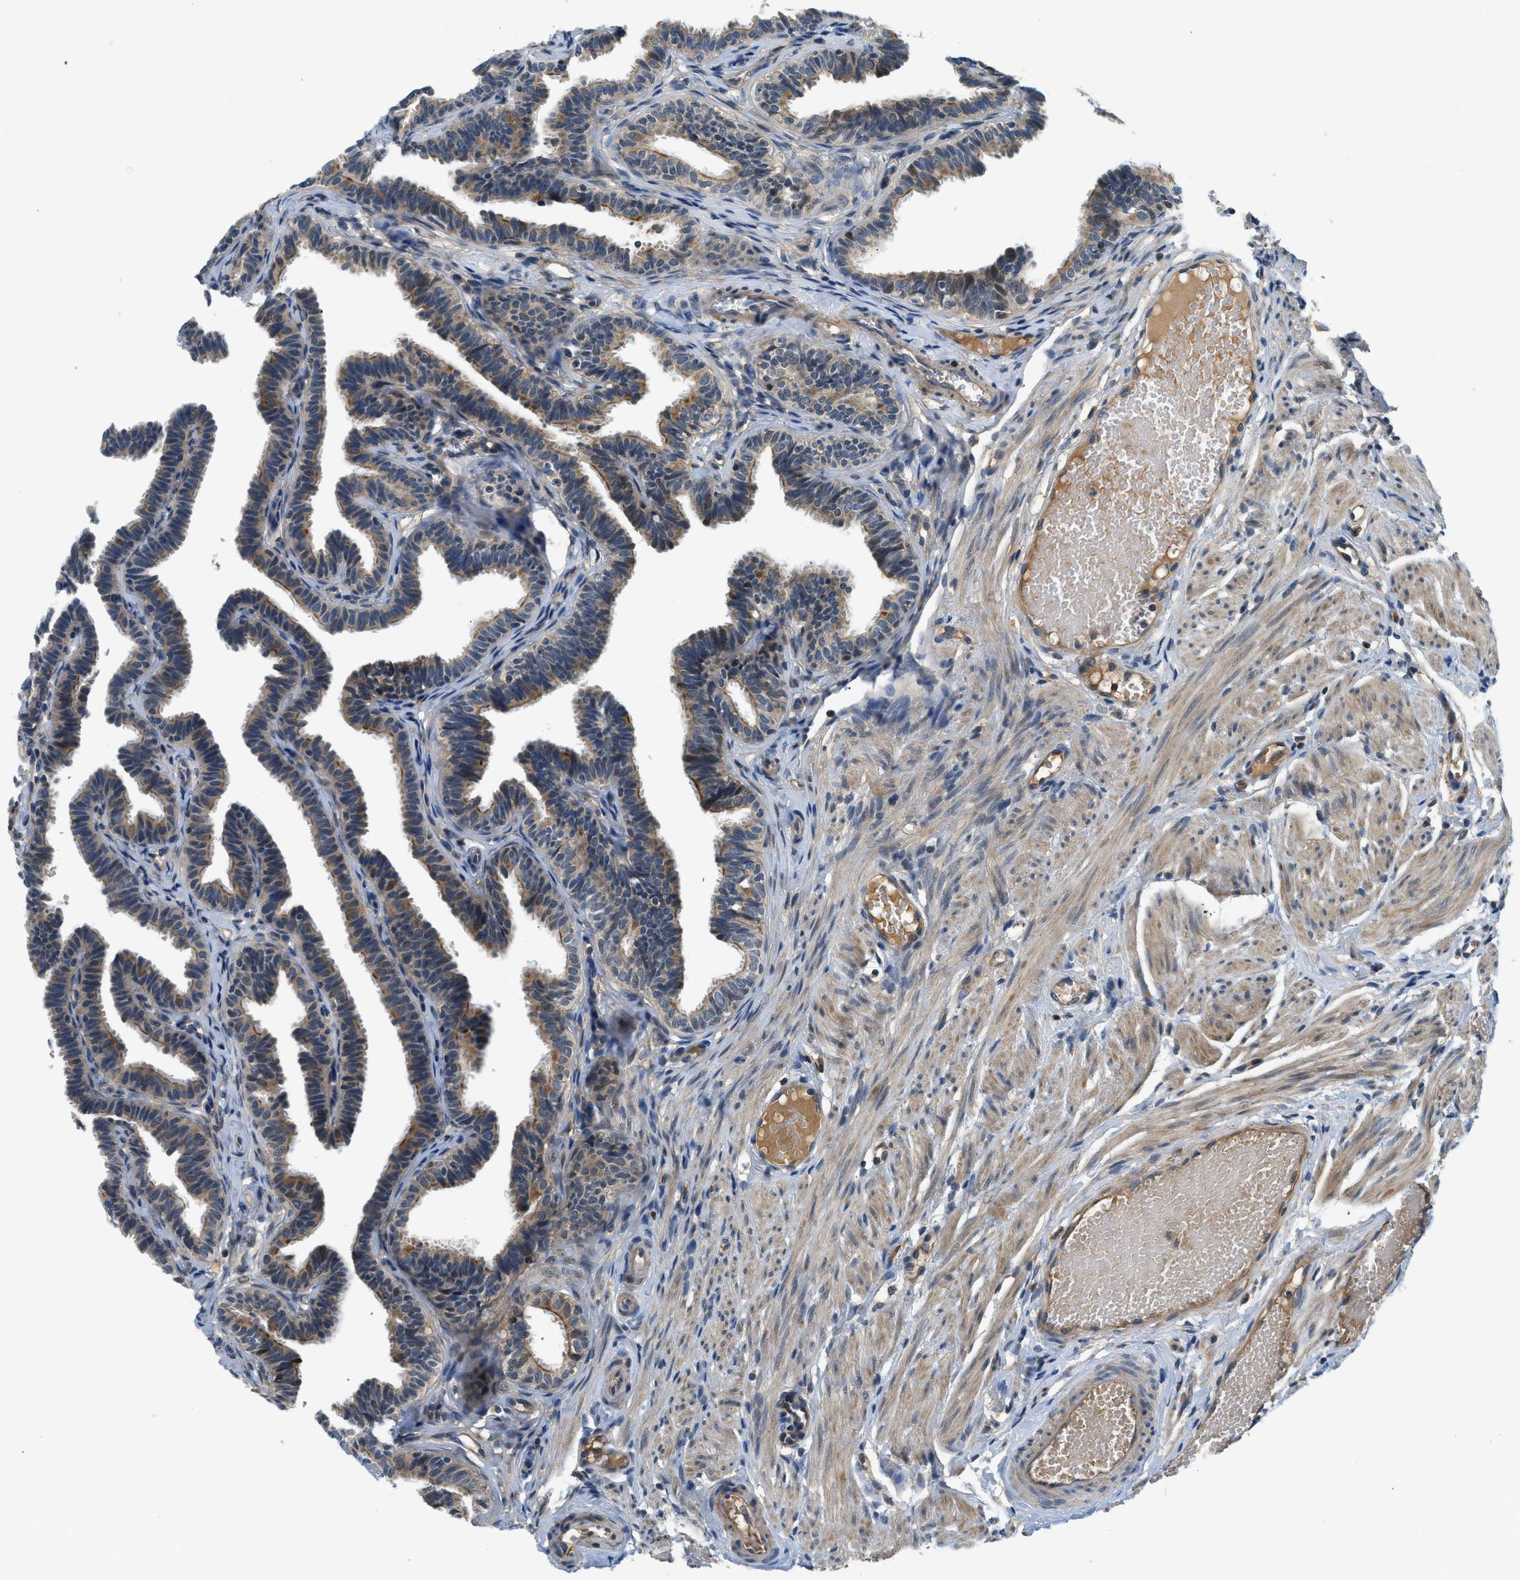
{"staining": {"intensity": "moderate", "quantity": "25%-75%", "location": "cytoplasmic/membranous"}, "tissue": "fallopian tube", "cell_type": "Glandular cells", "image_type": "normal", "snomed": [{"axis": "morphology", "description": "Normal tissue, NOS"}, {"axis": "topography", "description": "Fallopian tube"}, {"axis": "topography", "description": "Ovary"}], "caption": "DAB immunohistochemical staining of unremarkable fallopian tube shows moderate cytoplasmic/membranous protein staining in about 25%-75% of glandular cells.", "gene": "KCNK1", "patient": {"sex": "female", "age": 23}}